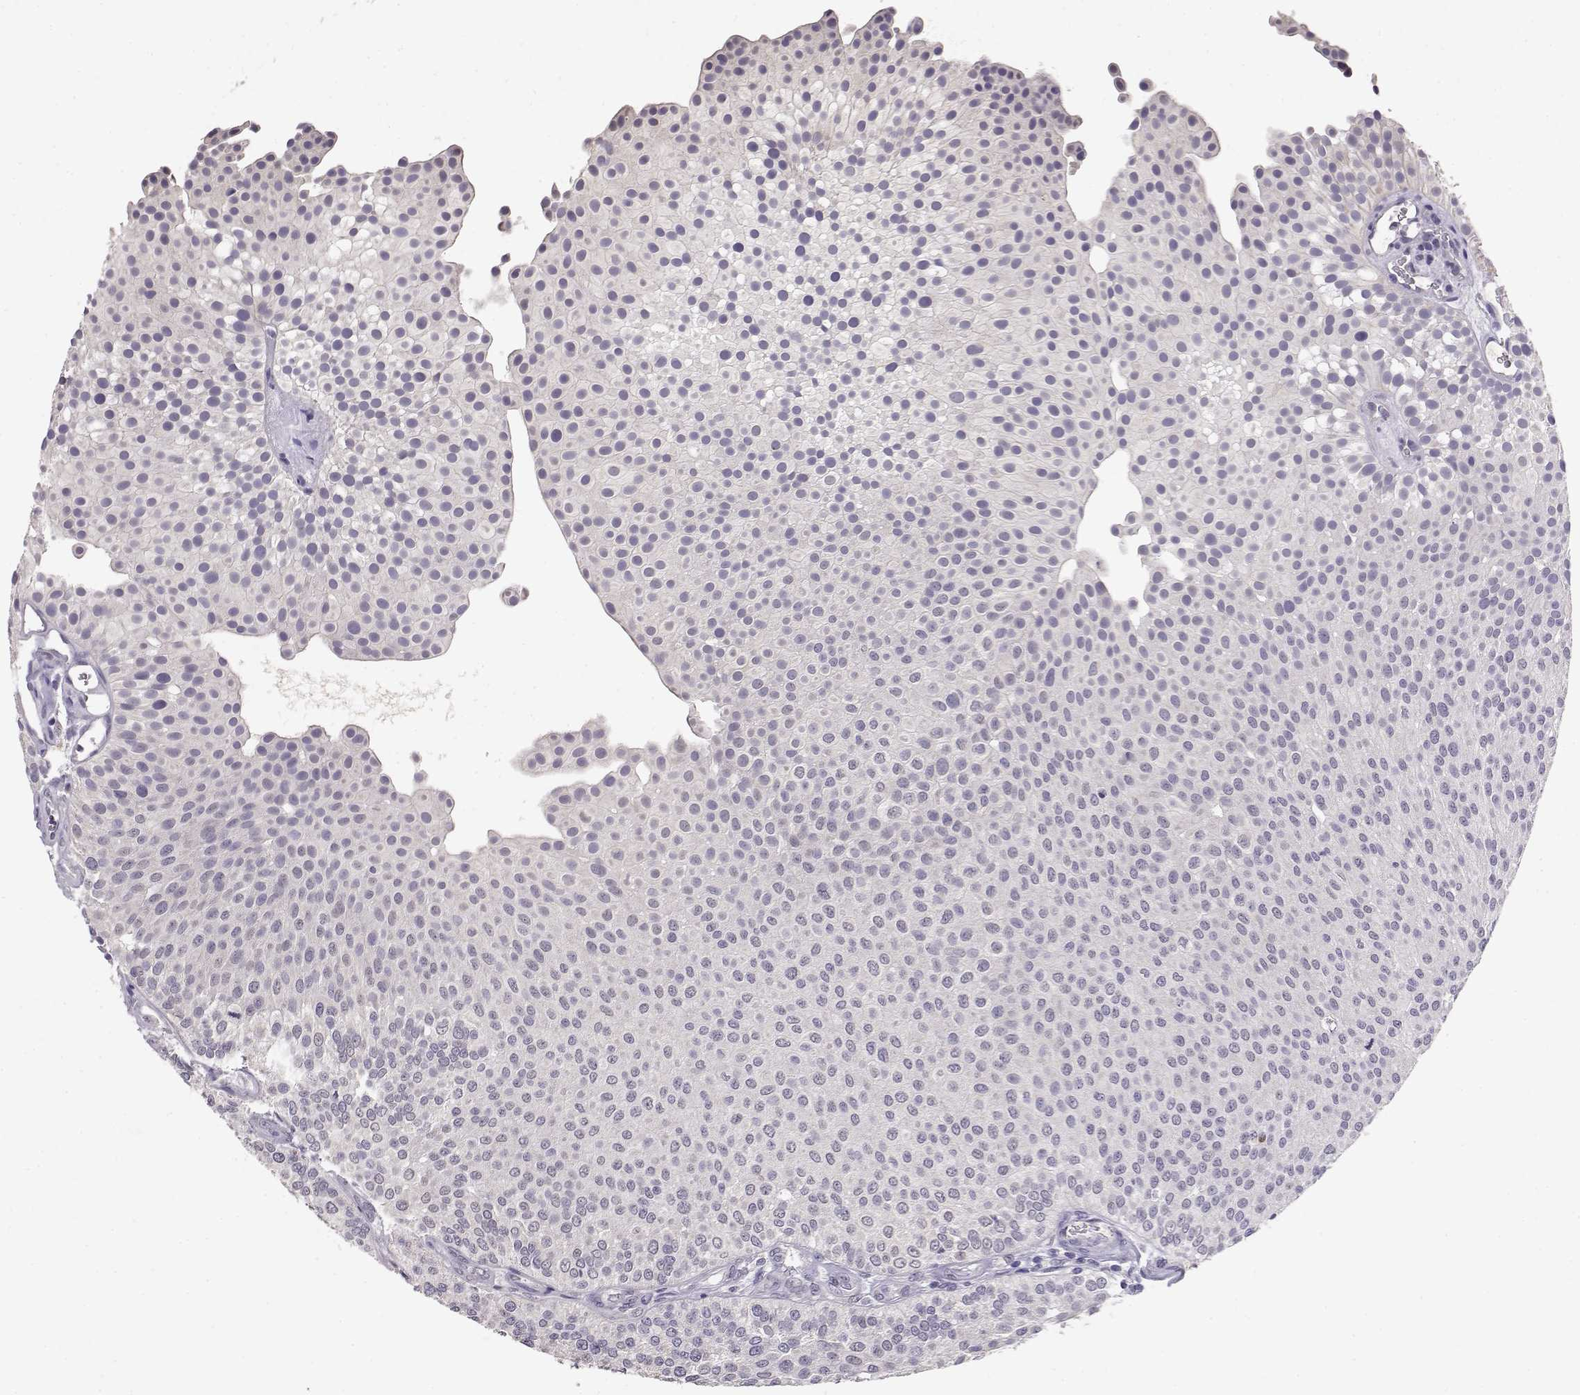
{"staining": {"intensity": "negative", "quantity": "none", "location": "none"}, "tissue": "urothelial cancer", "cell_type": "Tumor cells", "image_type": "cancer", "snomed": [{"axis": "morphology", "description": "Urothelial carcinoma, Low grade"}, {"axis": "topography", "description": "Urinary bladder"}], "caption": "Immunohistochemical staining of urothelial cancer demonstrates no significant positivity in tumor cells.", "gene": "TACR1", "patient": {"sex": "female", "age": 87}}